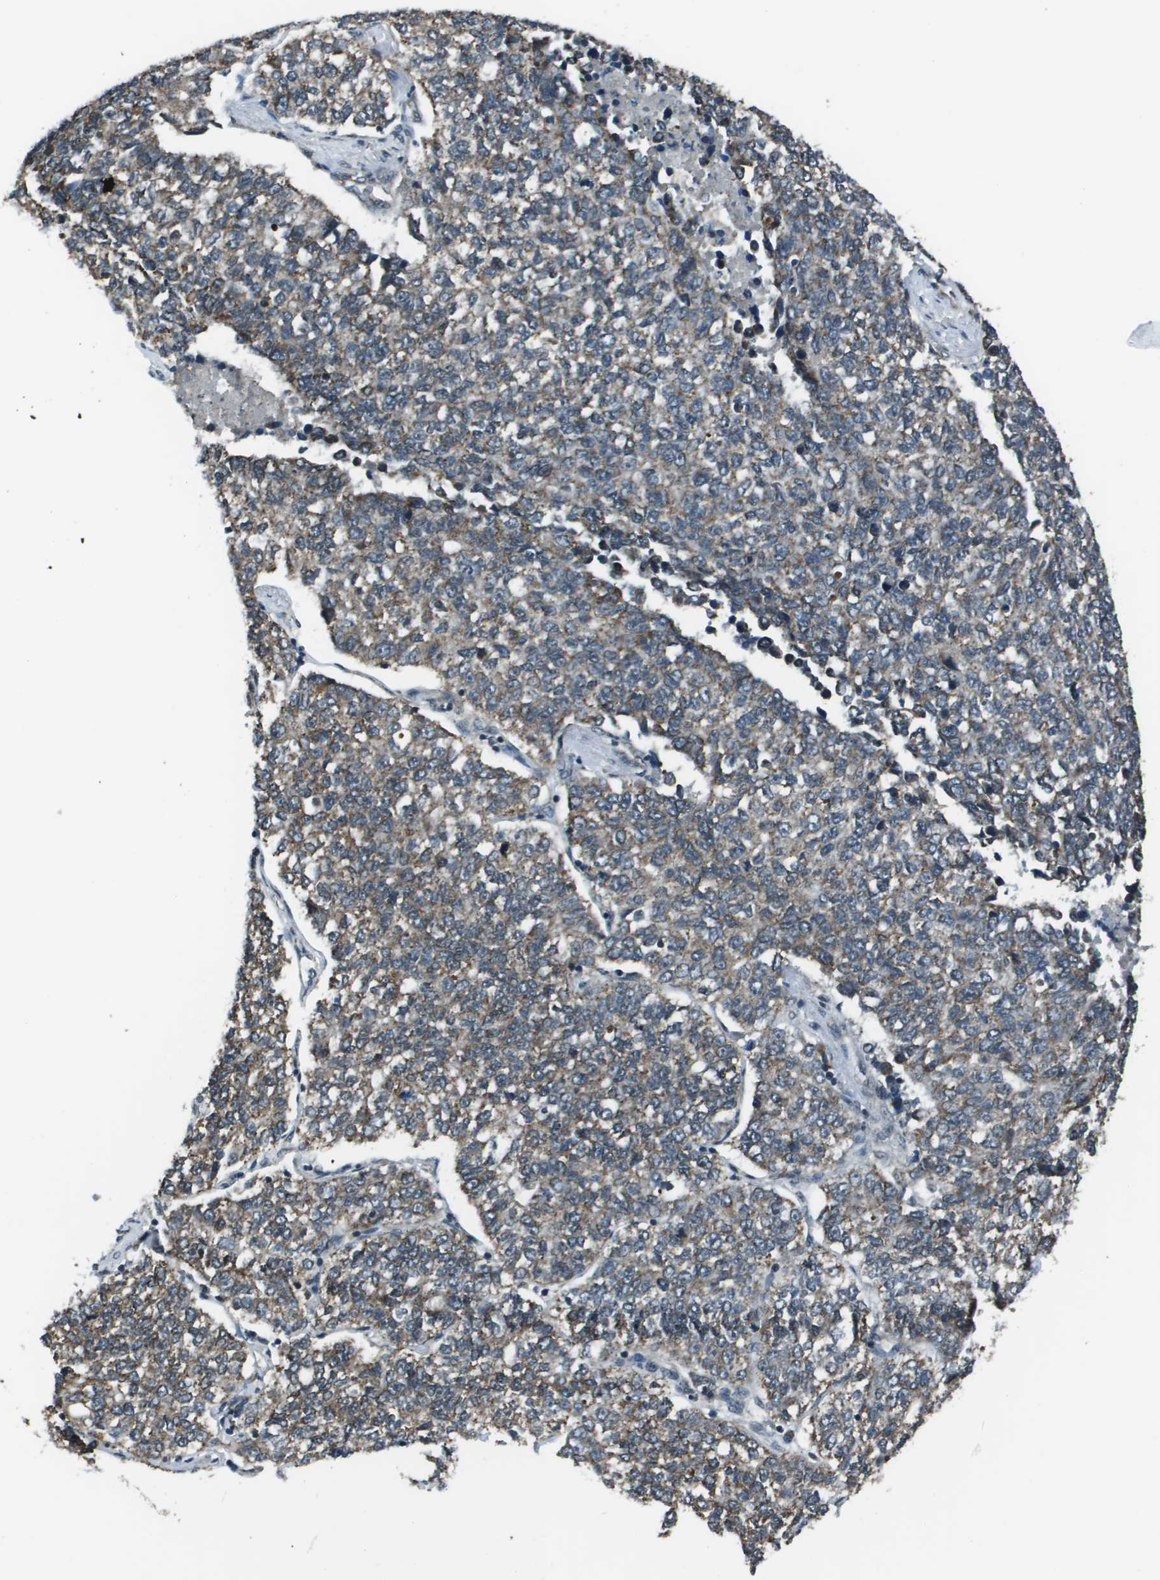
{"staining": {"intensity": "moderate", "quantity": ">75%", "location": "cytoplasmic/membranous"}, "tissue": "lung cancer", "cell_type": "Tumor cells", "image_type": "cancer", "snomed": [{"axis": "morphology", "description": "Adenocarcinoma, NOS"}, {"axis": "topography", "description": "Lung"}], "caption": "Immunohistochemistry of lung adenocarcinoma shows medium levels of moderate cytoplasmic/membranous positivity in approximately >75% of tumor cells. The staining was performed using DAB (3,3'-diaminobenzidine) to visualize the protein expression in brown, while the nuclei were stained in blue with hematoxylin (Magnification: 20x).", "gene": "PPFIA1", "patient": {"sex": "male", "age": 49}}